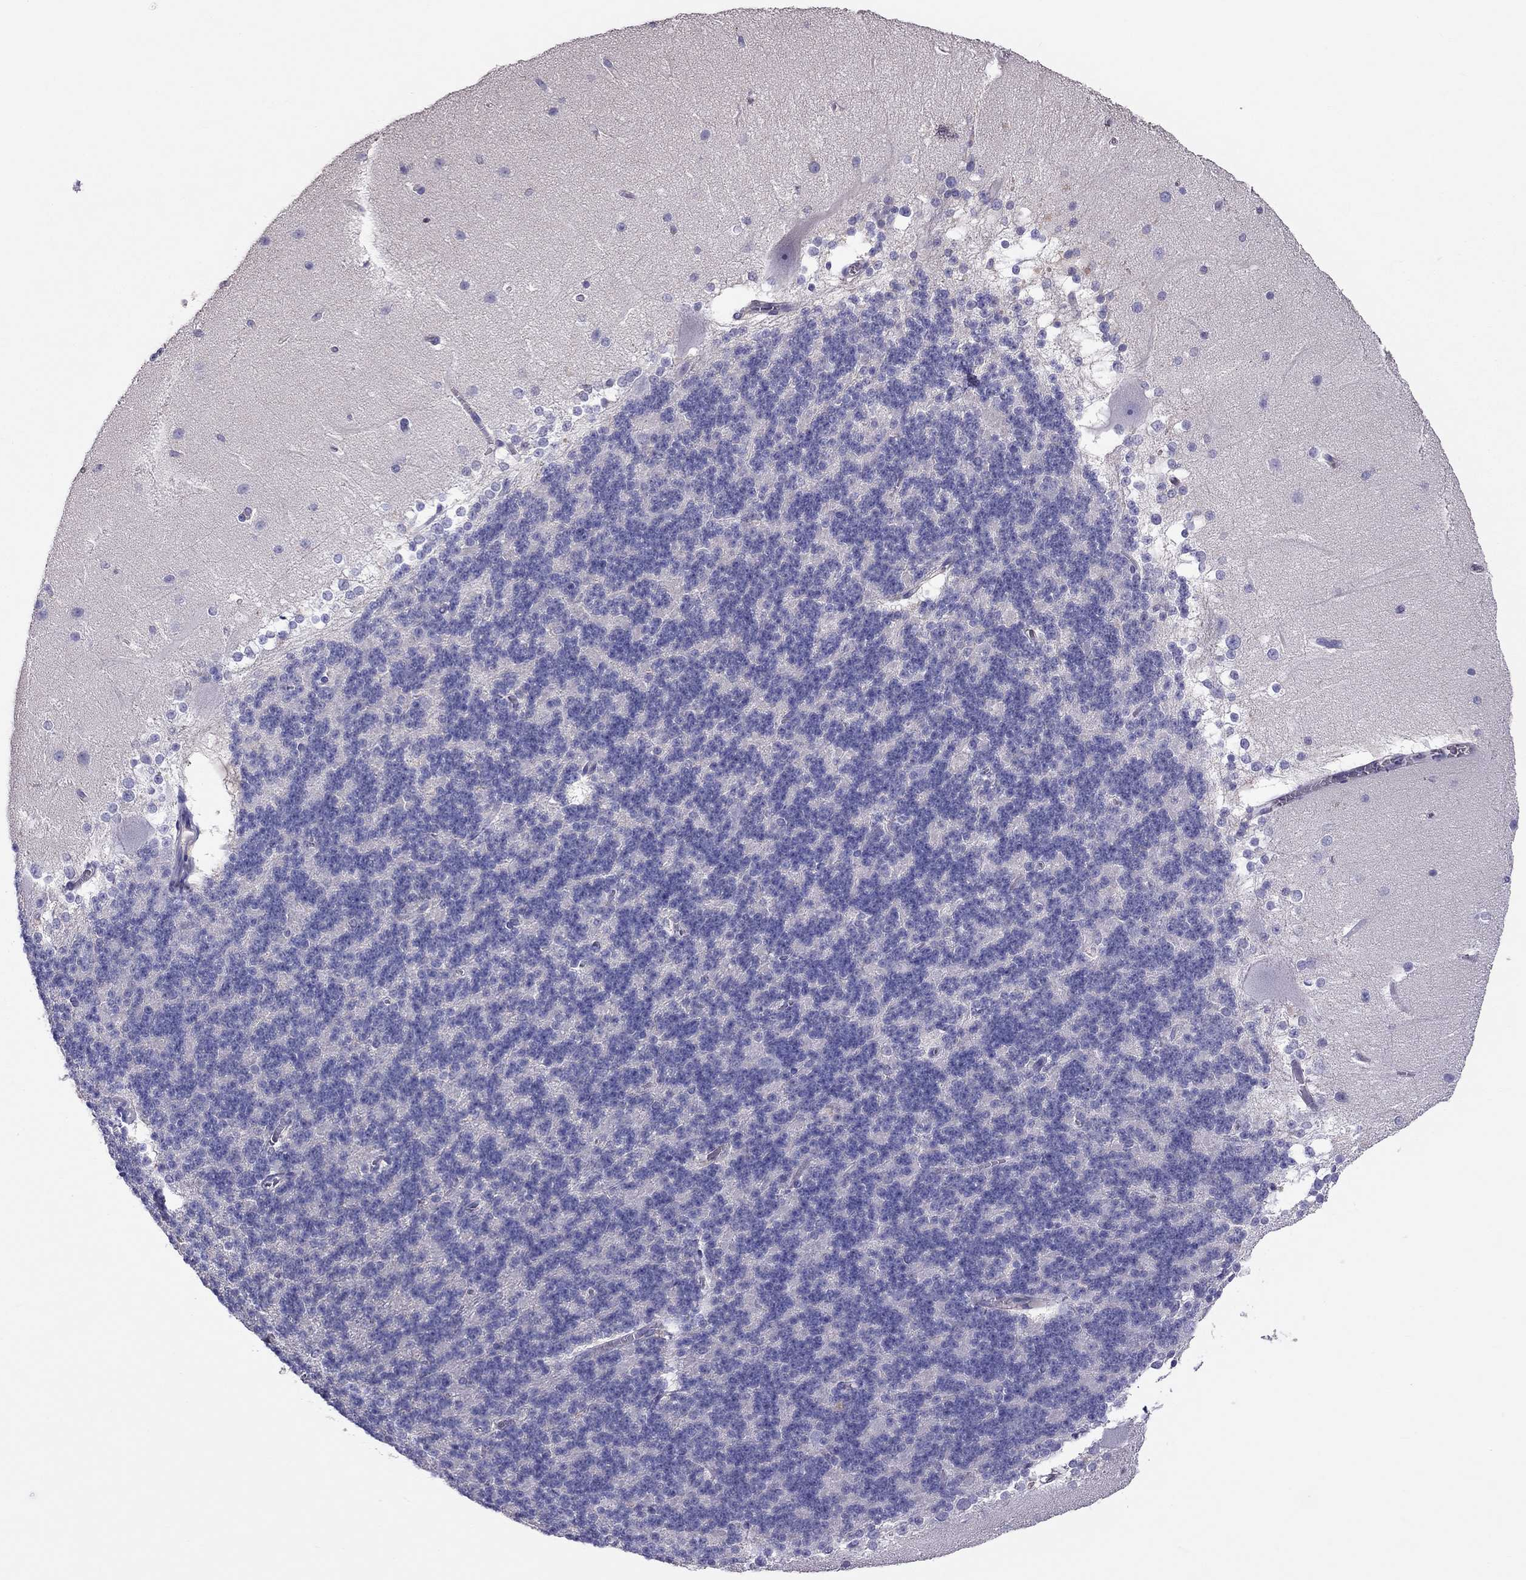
{"staining": {"intensity": "negative", "quantity": "none", "location": "none"}, "tissue": "cerebellum", "cell_type": "Cells in granular layer", "image_type": "normal", "snomed": [{"axis": "morphology", "description": "Normal tissue, NOS"}, {"axis": "topography", "description": "Cerebellum"}], "caption": "Immunohistochemistry (IHC) micrograph of benign cerebellum: human cerebellum stained with DAB (3,3'-diaminobenzidine) demonstrates no significant protein positivity in cells in granular layer. Nuclei are stained in blue.", "gene": "TEX22", "patient": {"sex": "female", "age": 19}}